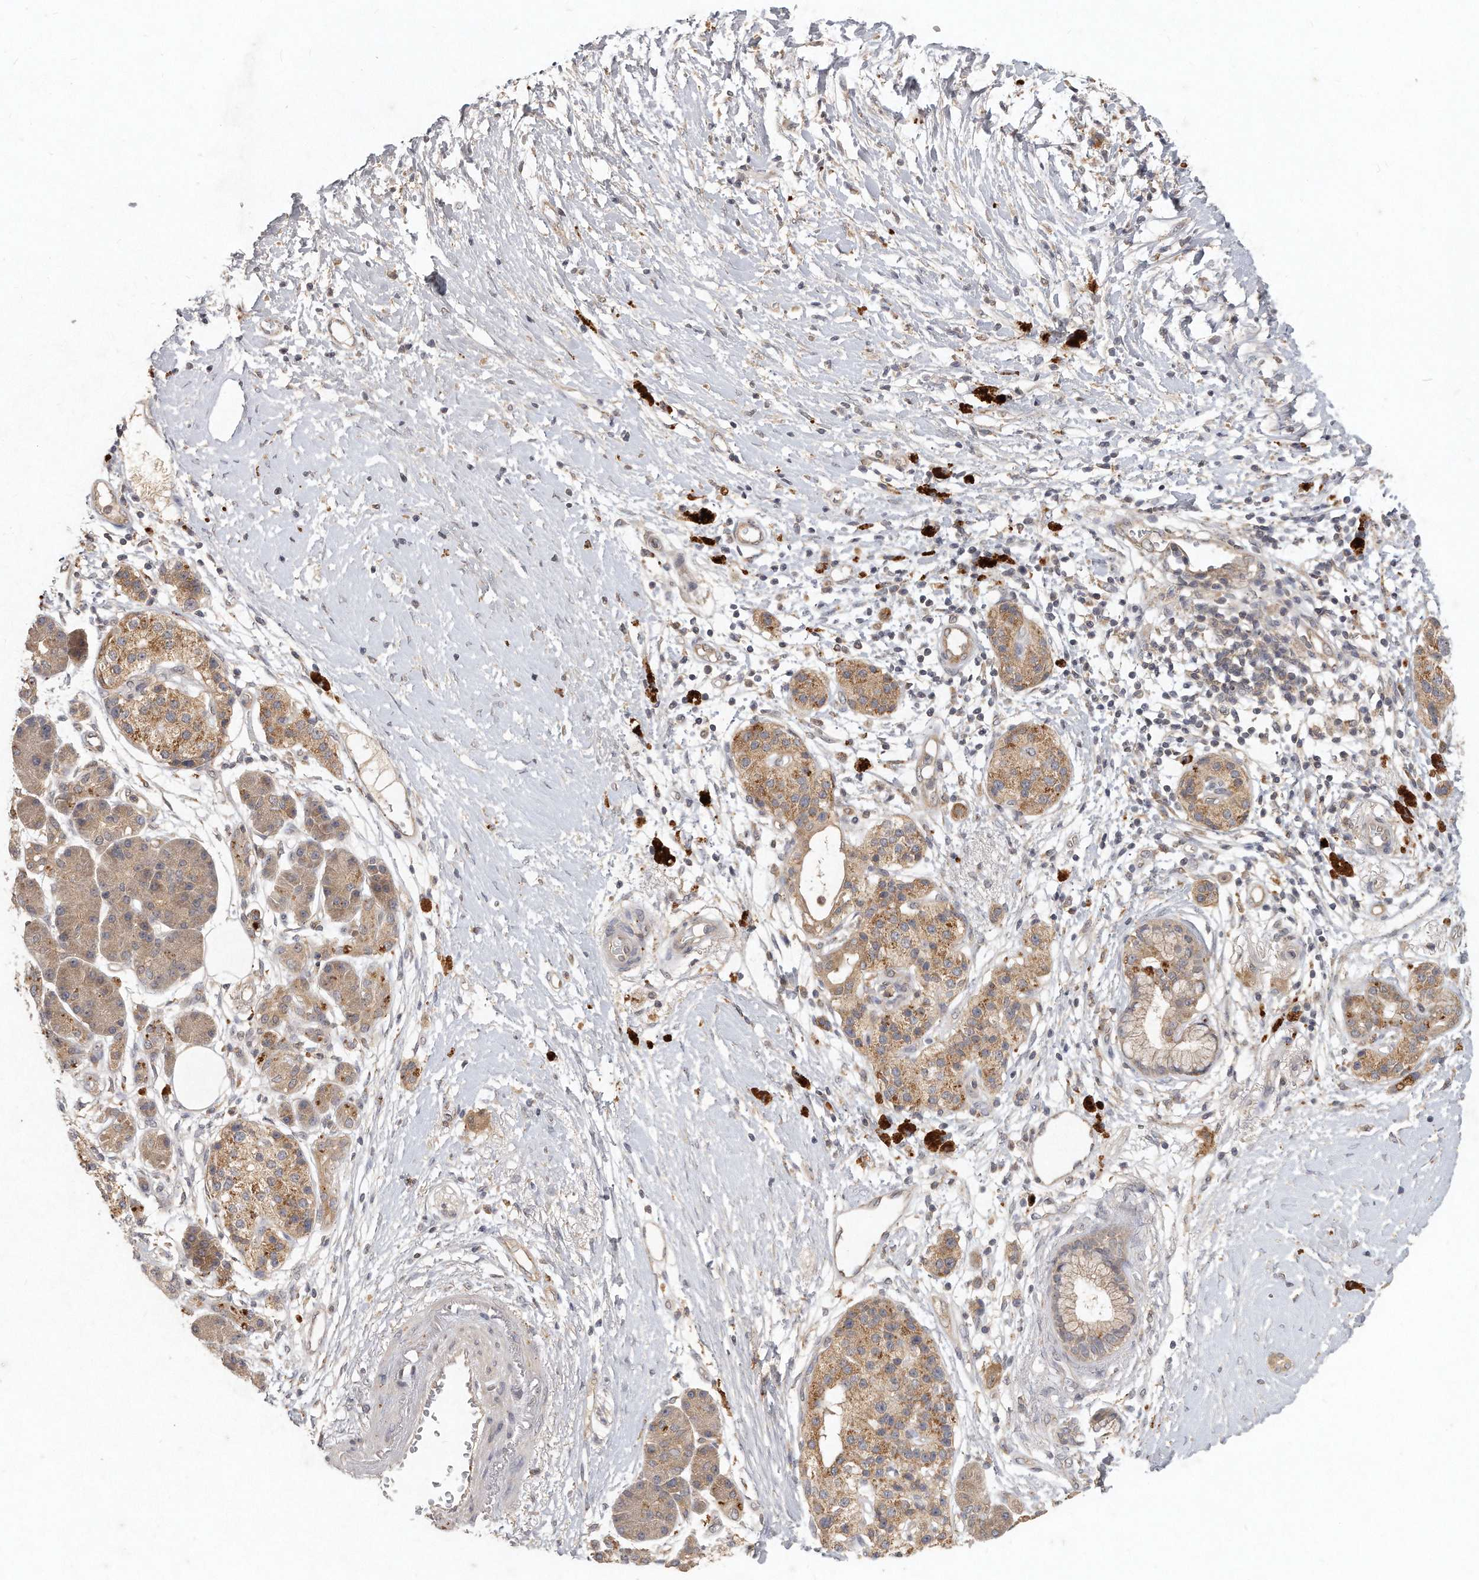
{"staining": {"intensity": "moderate", "quantity": ">75%", "location": "cytoplasmic/membranous"}, "tissue": "pancreatic cancer", "cell_type": "Tumor cells", "image_type": "cancer", "snomed": [{"axis": "morphology", "description": "Adenocarcinoma, NOS"}, {"axis": "topography", "description": "Pancreas"}], "caption": "Immunohistochemical staining of human pancreatic cancer (adenocarcinoma) demonstrates moderate cytoplasmic/membranous protein staining in about >75% of tumor cells.", "gene": "LGALS8", "patient": {"sex": "male", "age": 66}}